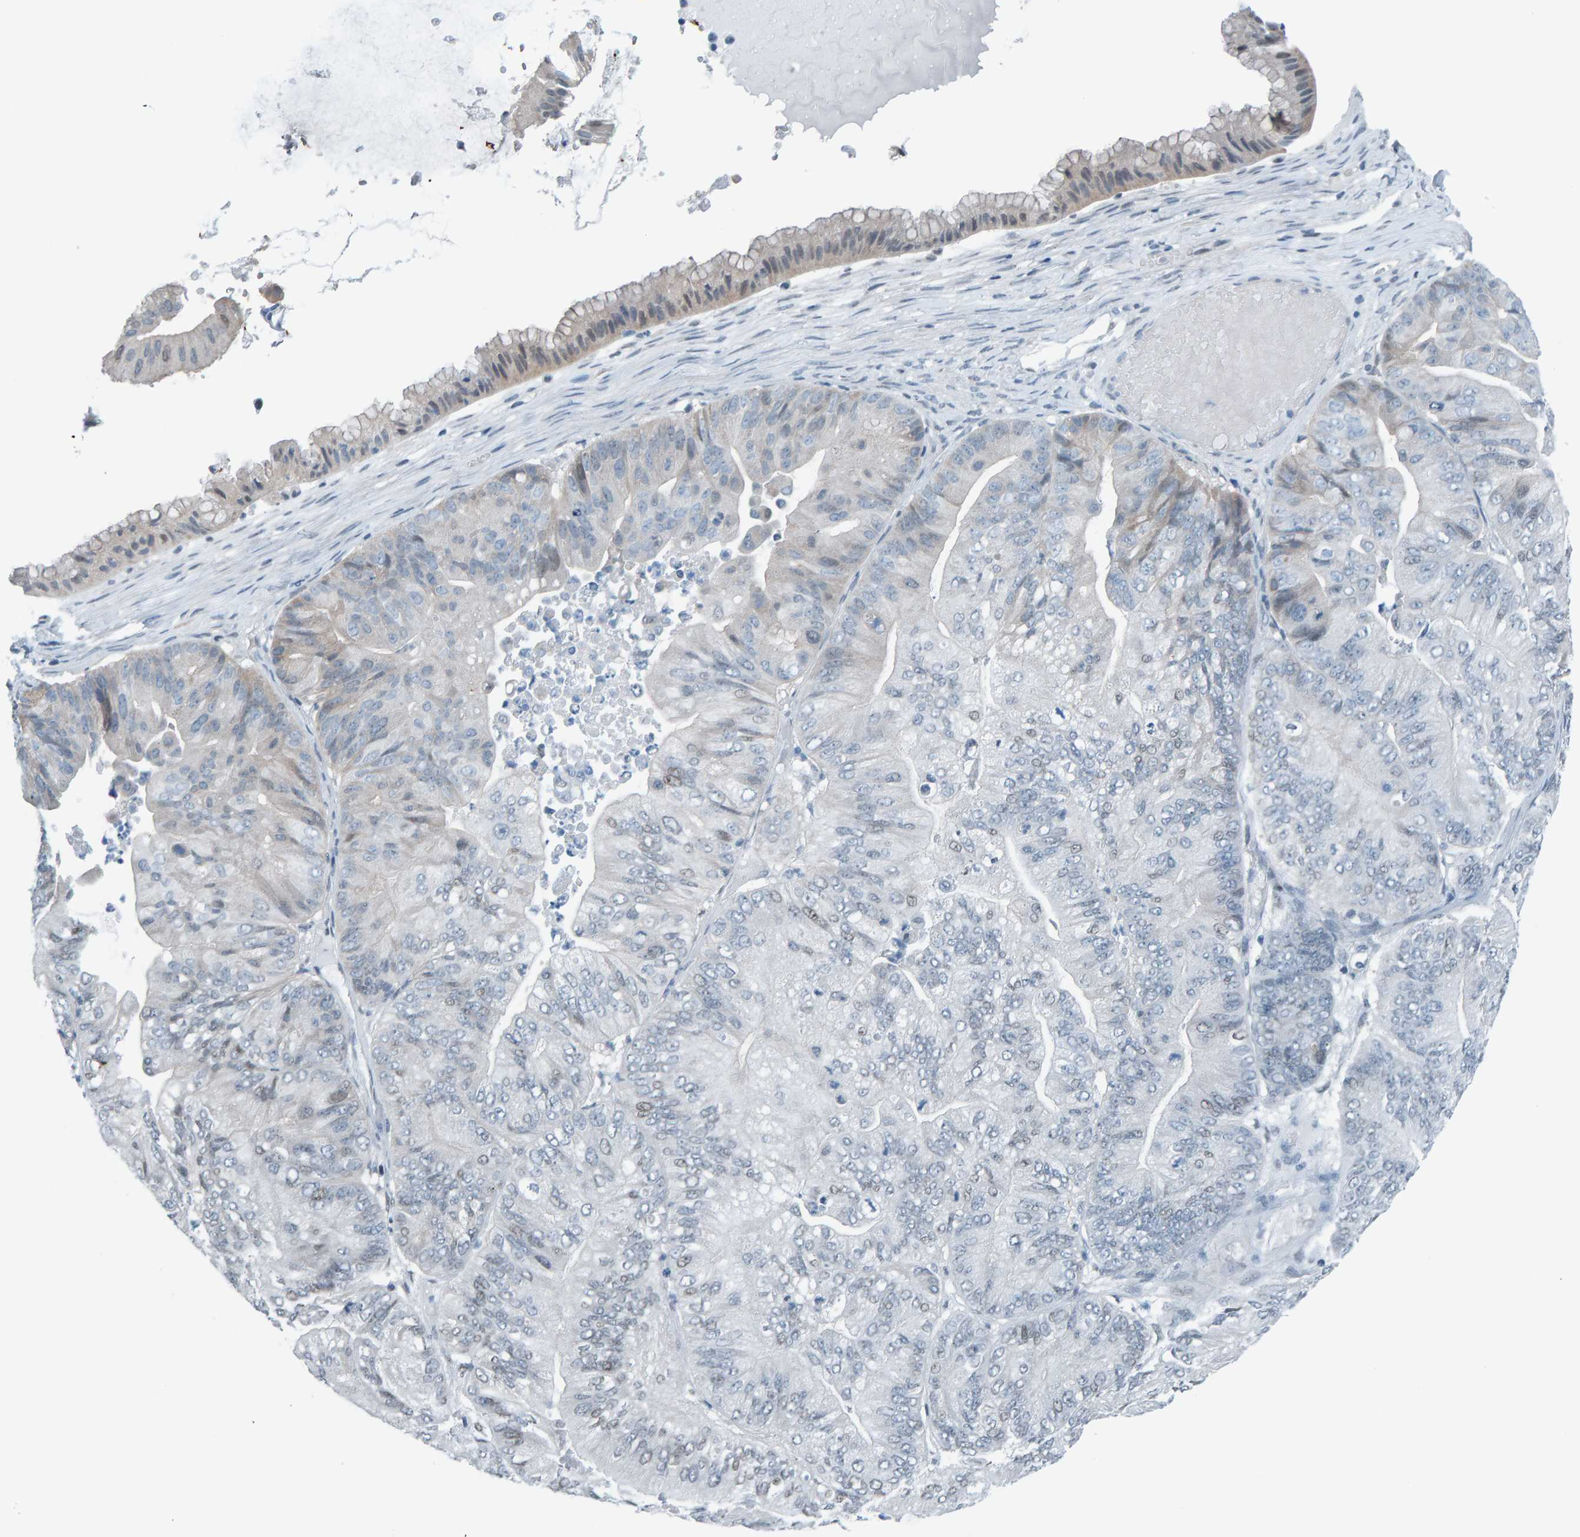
{"staining": {"intensity": "negative", "quantity": "none", "location": "none"}, "tissue": "ovarian cancer", "cell_type": "Tumor cells", "image_type": "cancer", "snomed": [{"axis": "morphology", "description": "Cystadenocarcinoma, mucinous, NOS"}, {"axis": "topography", "description": "Ovary"}], "caption": "An image of human ovarian mucinous cystadenocarcinoma is negative for staining in tumor cells. Brightfield microscopy of IHC stained with DAB (3,3'-diaminobenzidine) (brown) and hematoxylin (blue), captured at high magnification.", "gene": "CNP", "patient": {"sex": "female", "age": 61}}